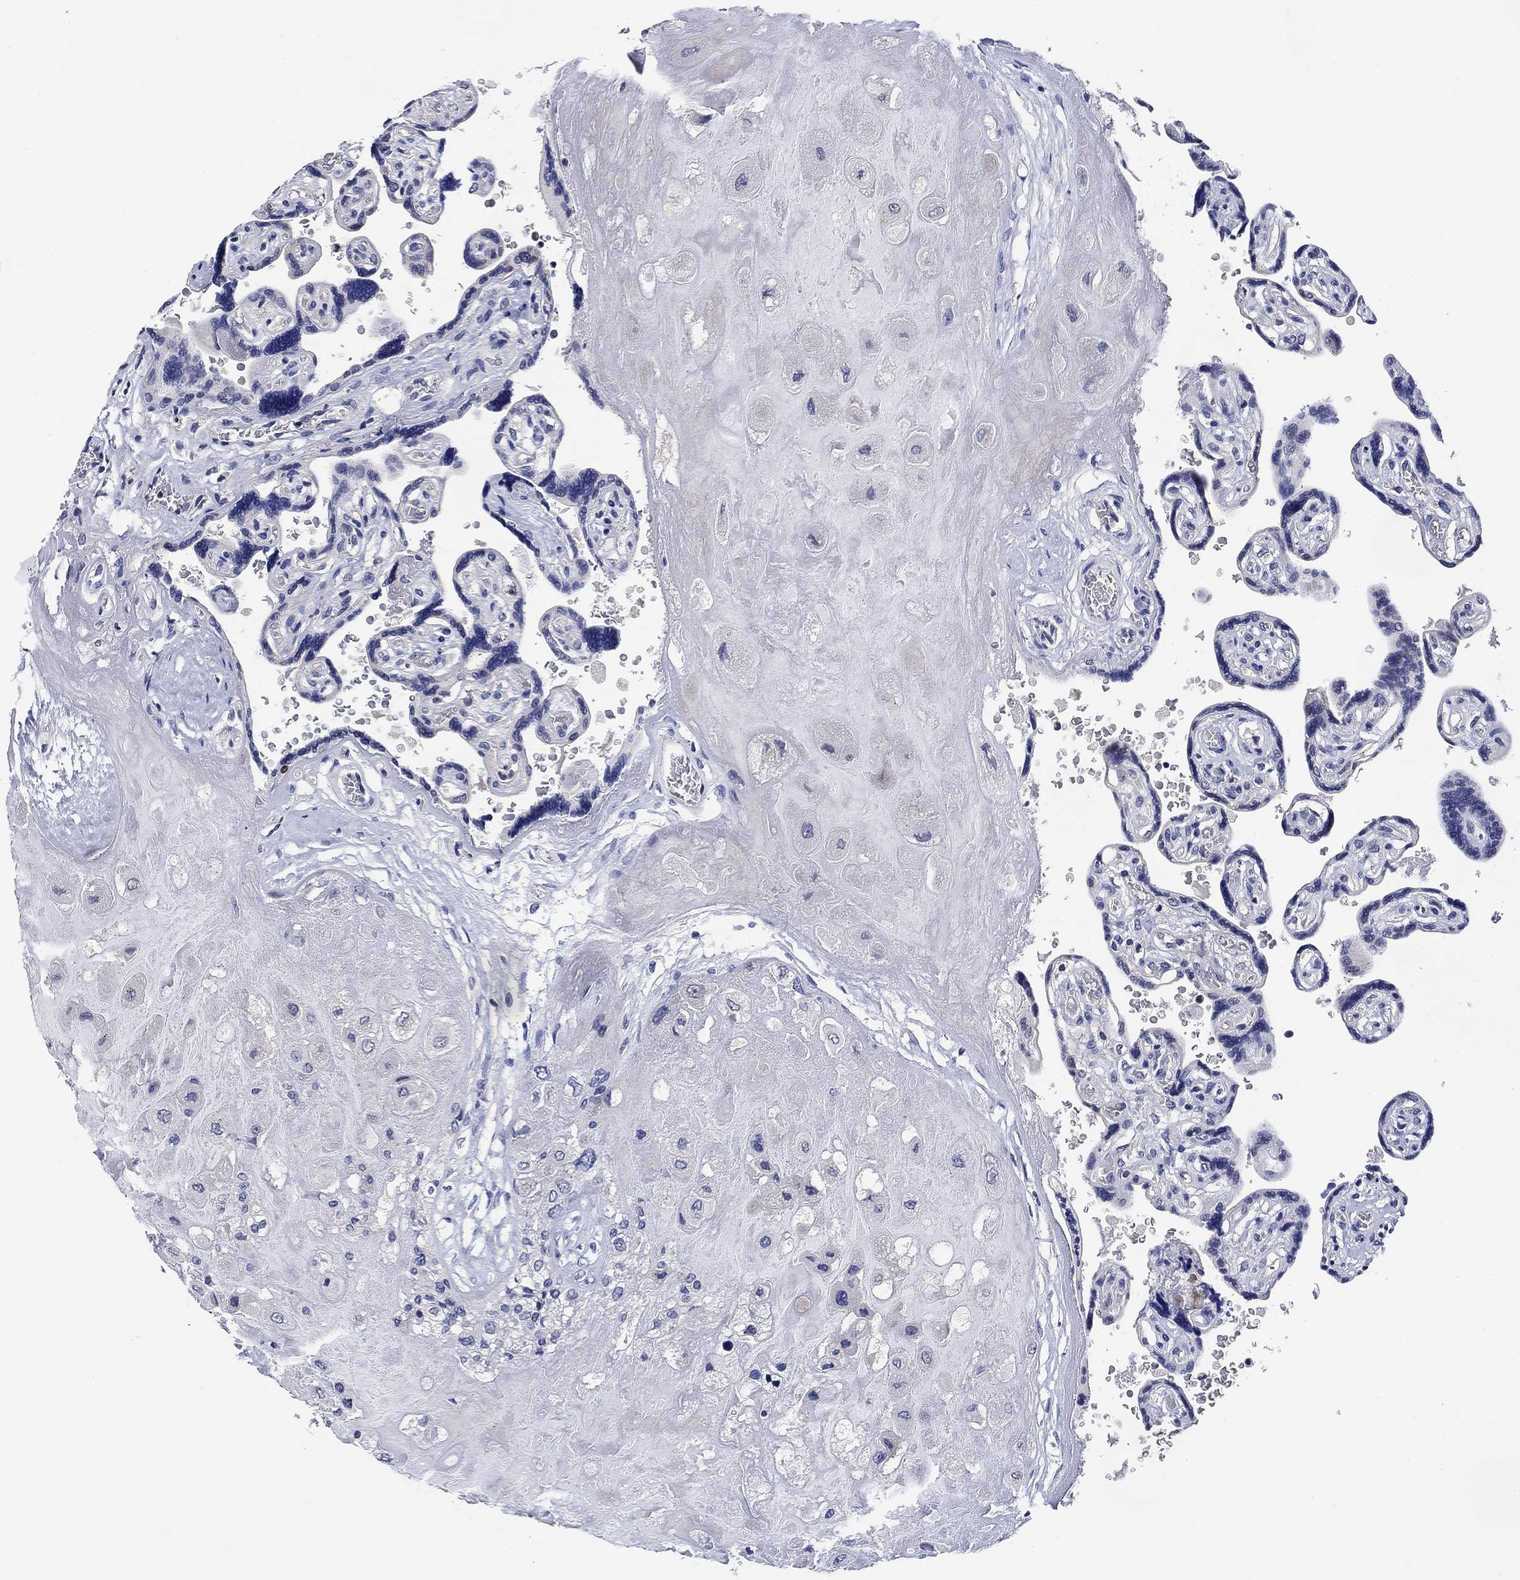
{"staining": {"intensity": "negative", "quantity": "none", "location": "none"}, "tissue": "placenta", "cell_type": "Decidual cells", "image_type": "normal", "snomed": [{"axis": "morphology", "description": "Normal tissue, NOS"}, {"axis": "topography", "description": "Placenta"}], "caption": "This is a micrograph of immunohistochemistry staining of unremarkable placenta, which shows no expression in decidual cells.", "gene": "DAZL", "patient": {"sex": "female", "age": 32}}